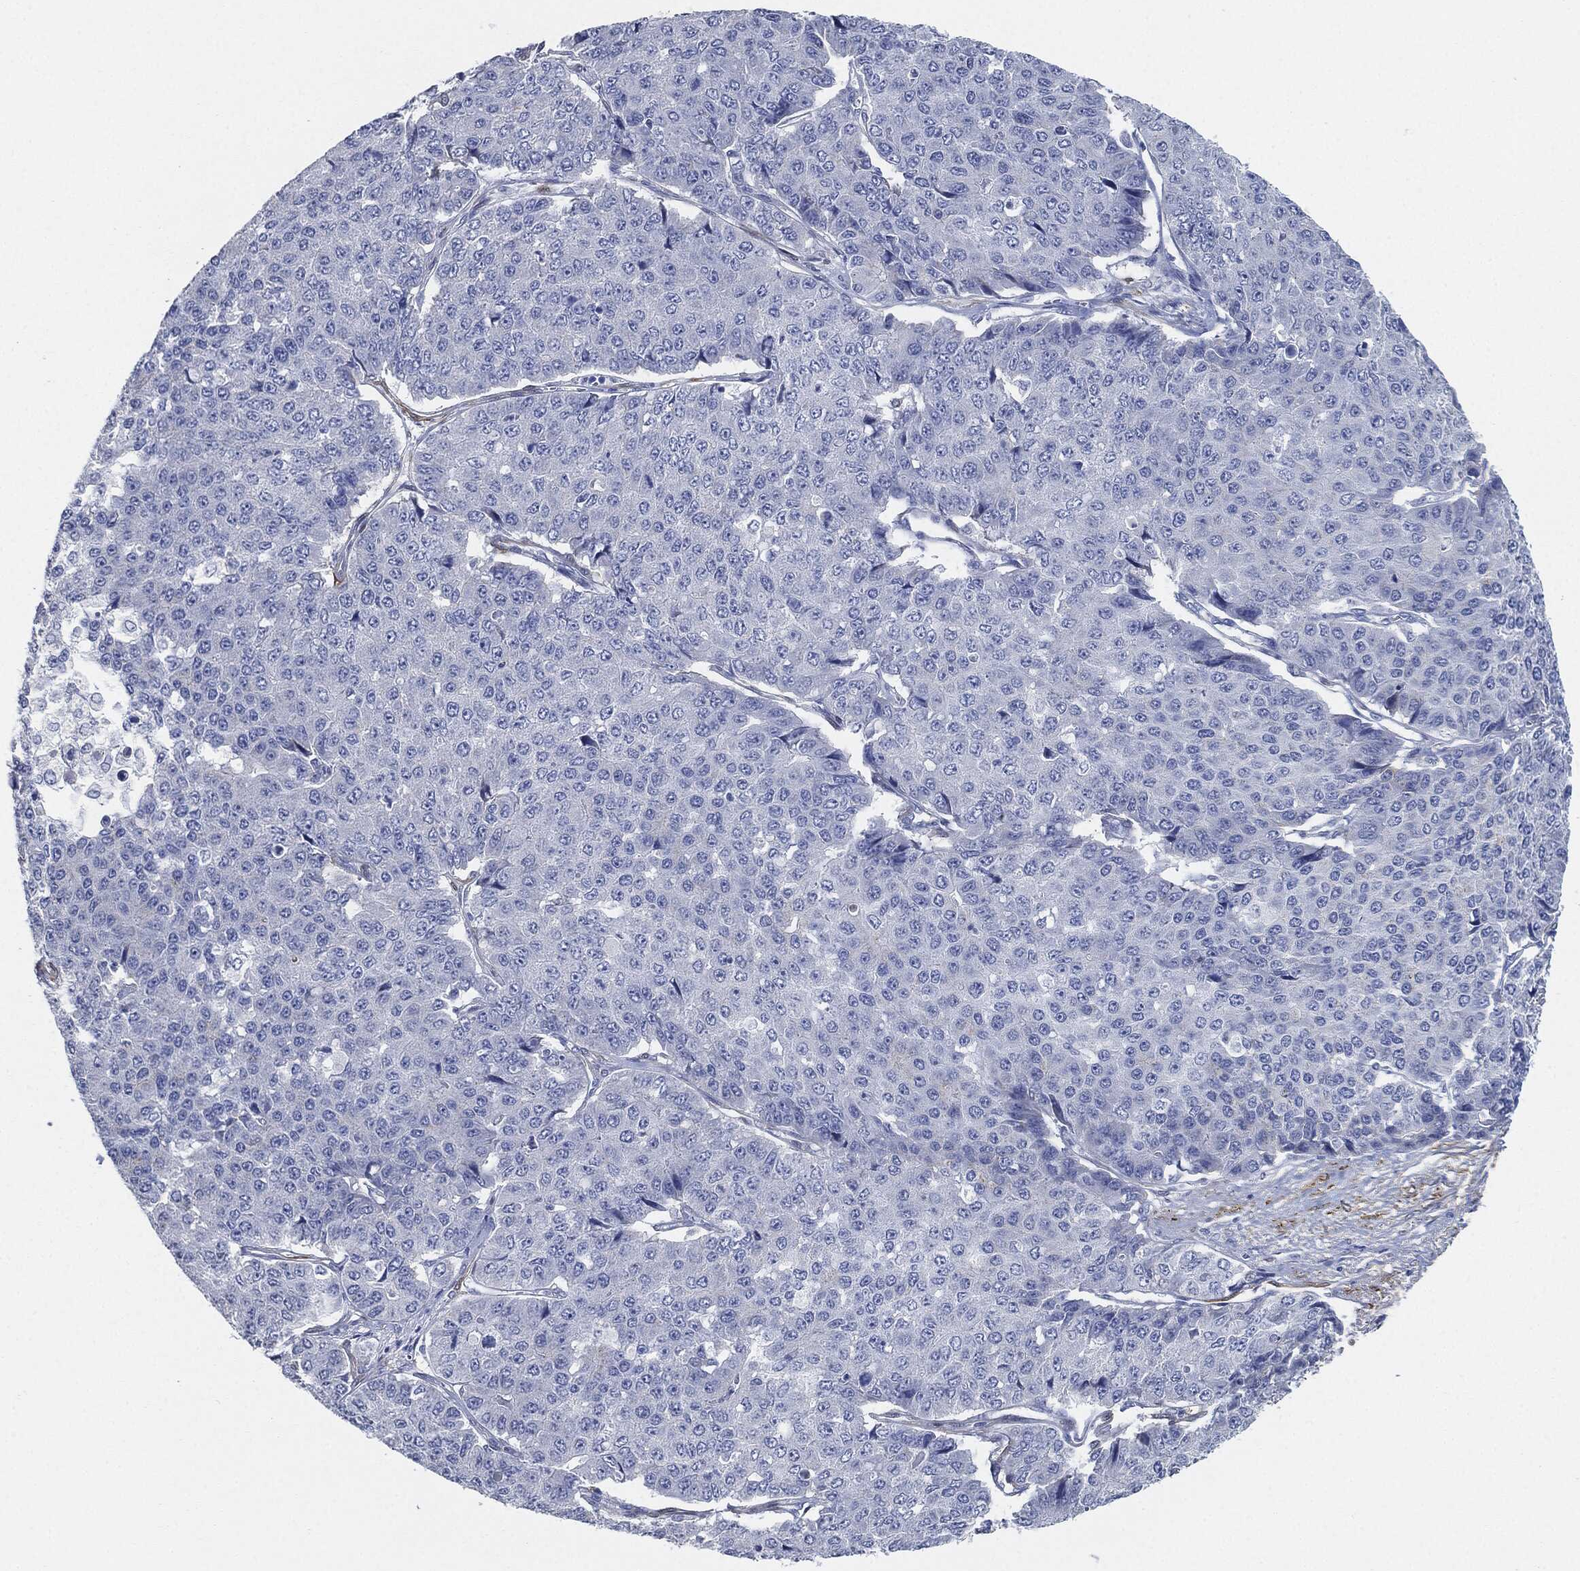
{"staining": {"intensity": "negative", "quantity": "none", "location": "none"}, "tissue": "pancreatic cancer", "cell_type": "Tumor cells", "image_type": "cancer", "snomed": [{"axis": "morphology", "description": "Normal tissue, NOS"}, {"axis": "morphology", "description": "Adenocarcinoma, NOS"}, {"axis": "topography", "description": "Pancreas"}, {"axis": "topography", "description": "Duodenum"}], "caption": "Immunohistochemistry of pancreatic cancer (adenocarcinoma) exhibits no expression in tumor cells. Brightfield microscopy of immunohistochemistry stained with DAB (brown) and hematoxylin (blue), captured at high magnification.", "gene": "TAGLN", "patient": {"sex": "male", "age": 50}}